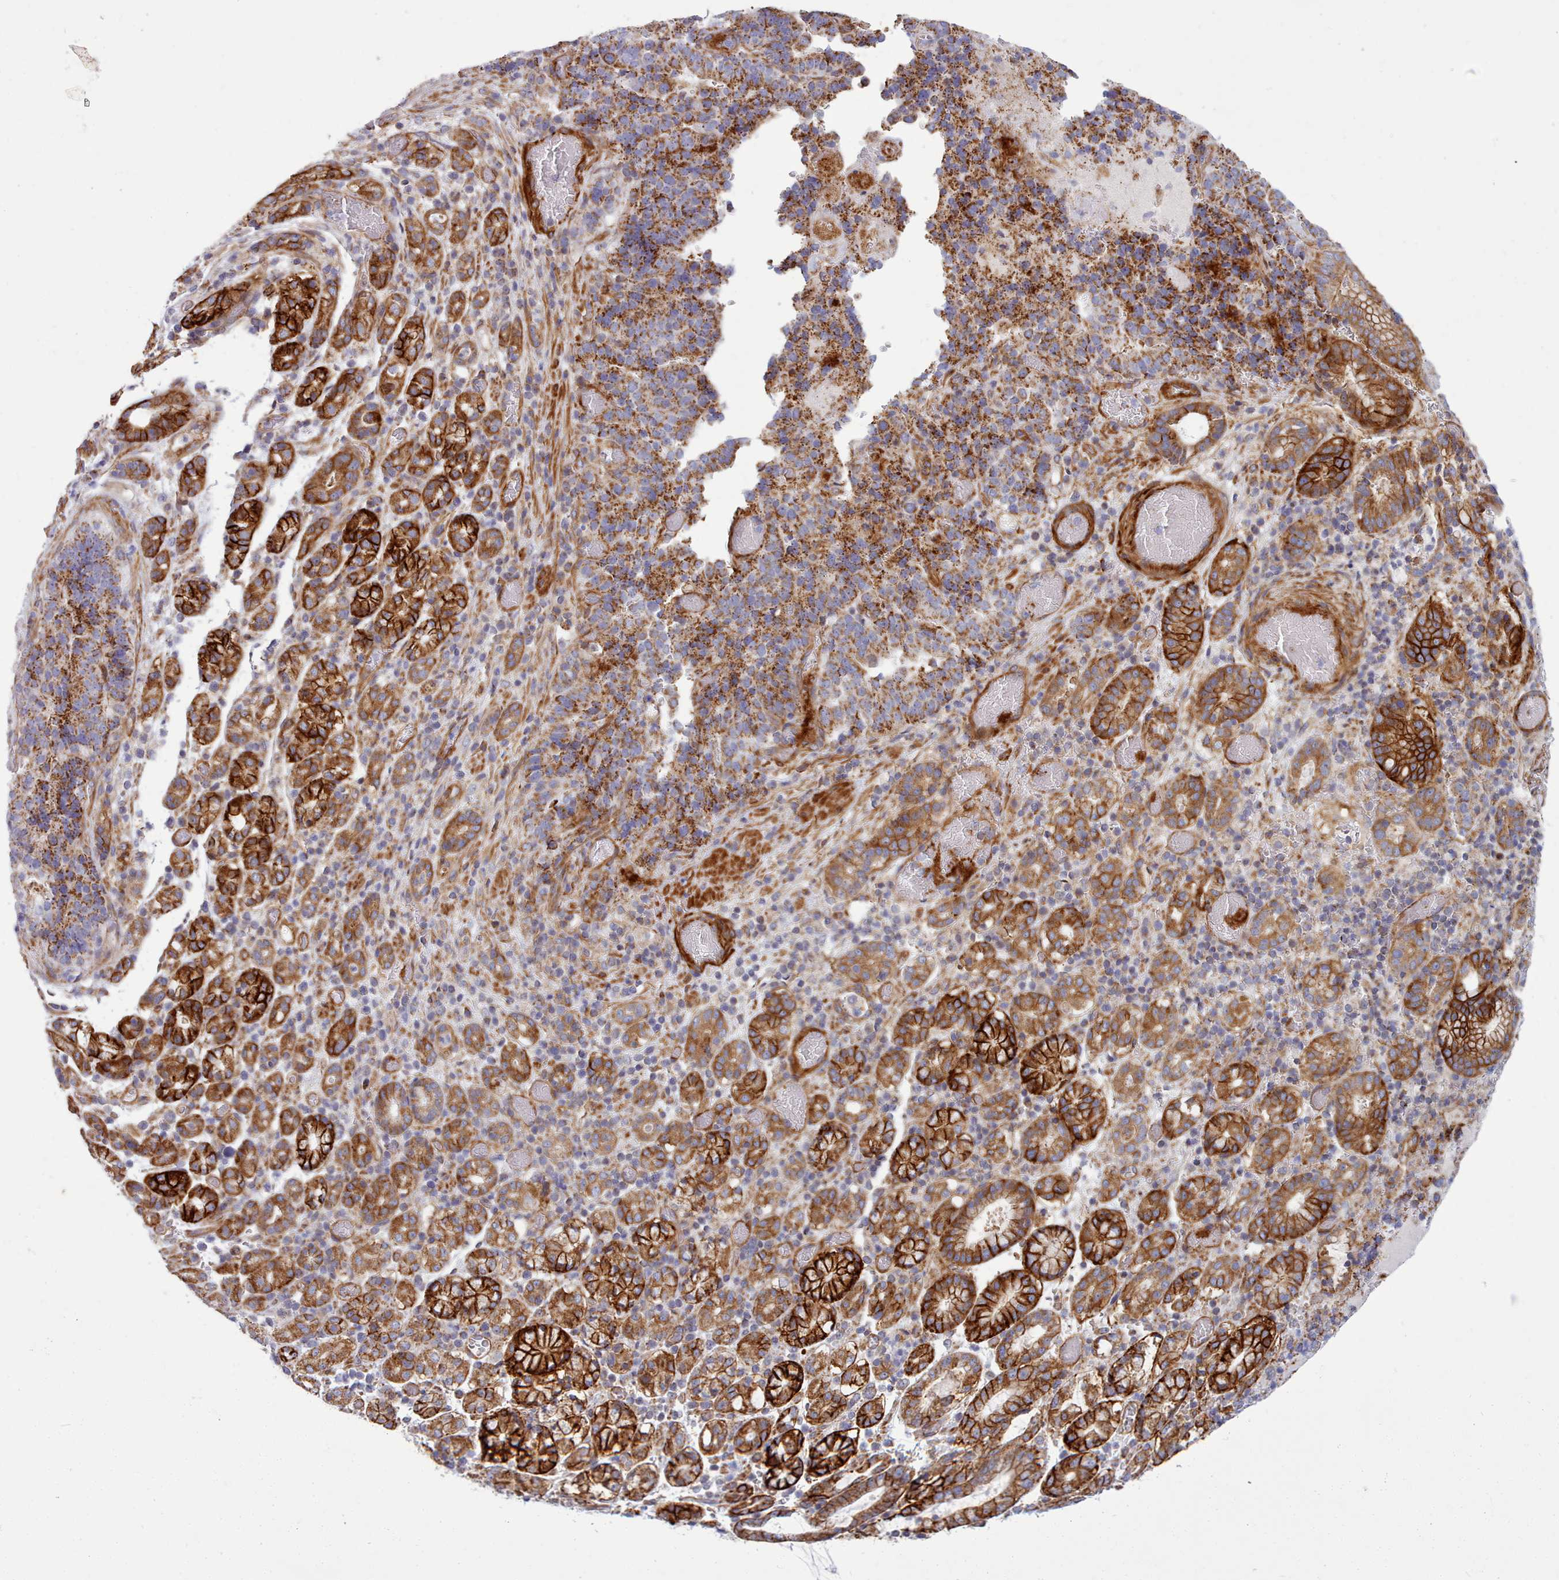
{"staining": {"intensity": "strong", "quantity": ">75%", "location": "cytoplasmic/membranous"}, "tissue": "stomach cancer", "cell_type": "Tumor cells", "image_type": "cancer", "snomed": [{"axis": "morphology", "description": "Adenocarcinoma, NOS"}, {"axis": "topography", "description": "Stomach"}], "caption": "Stomach adenocarcinoma stained for a protein (brown) exhibits strong cytoplasmic/membranous positive staining in about >75% of tumor cells.", "gene": "MRPL21", "patient": {"sex": "male", "age": 48}}